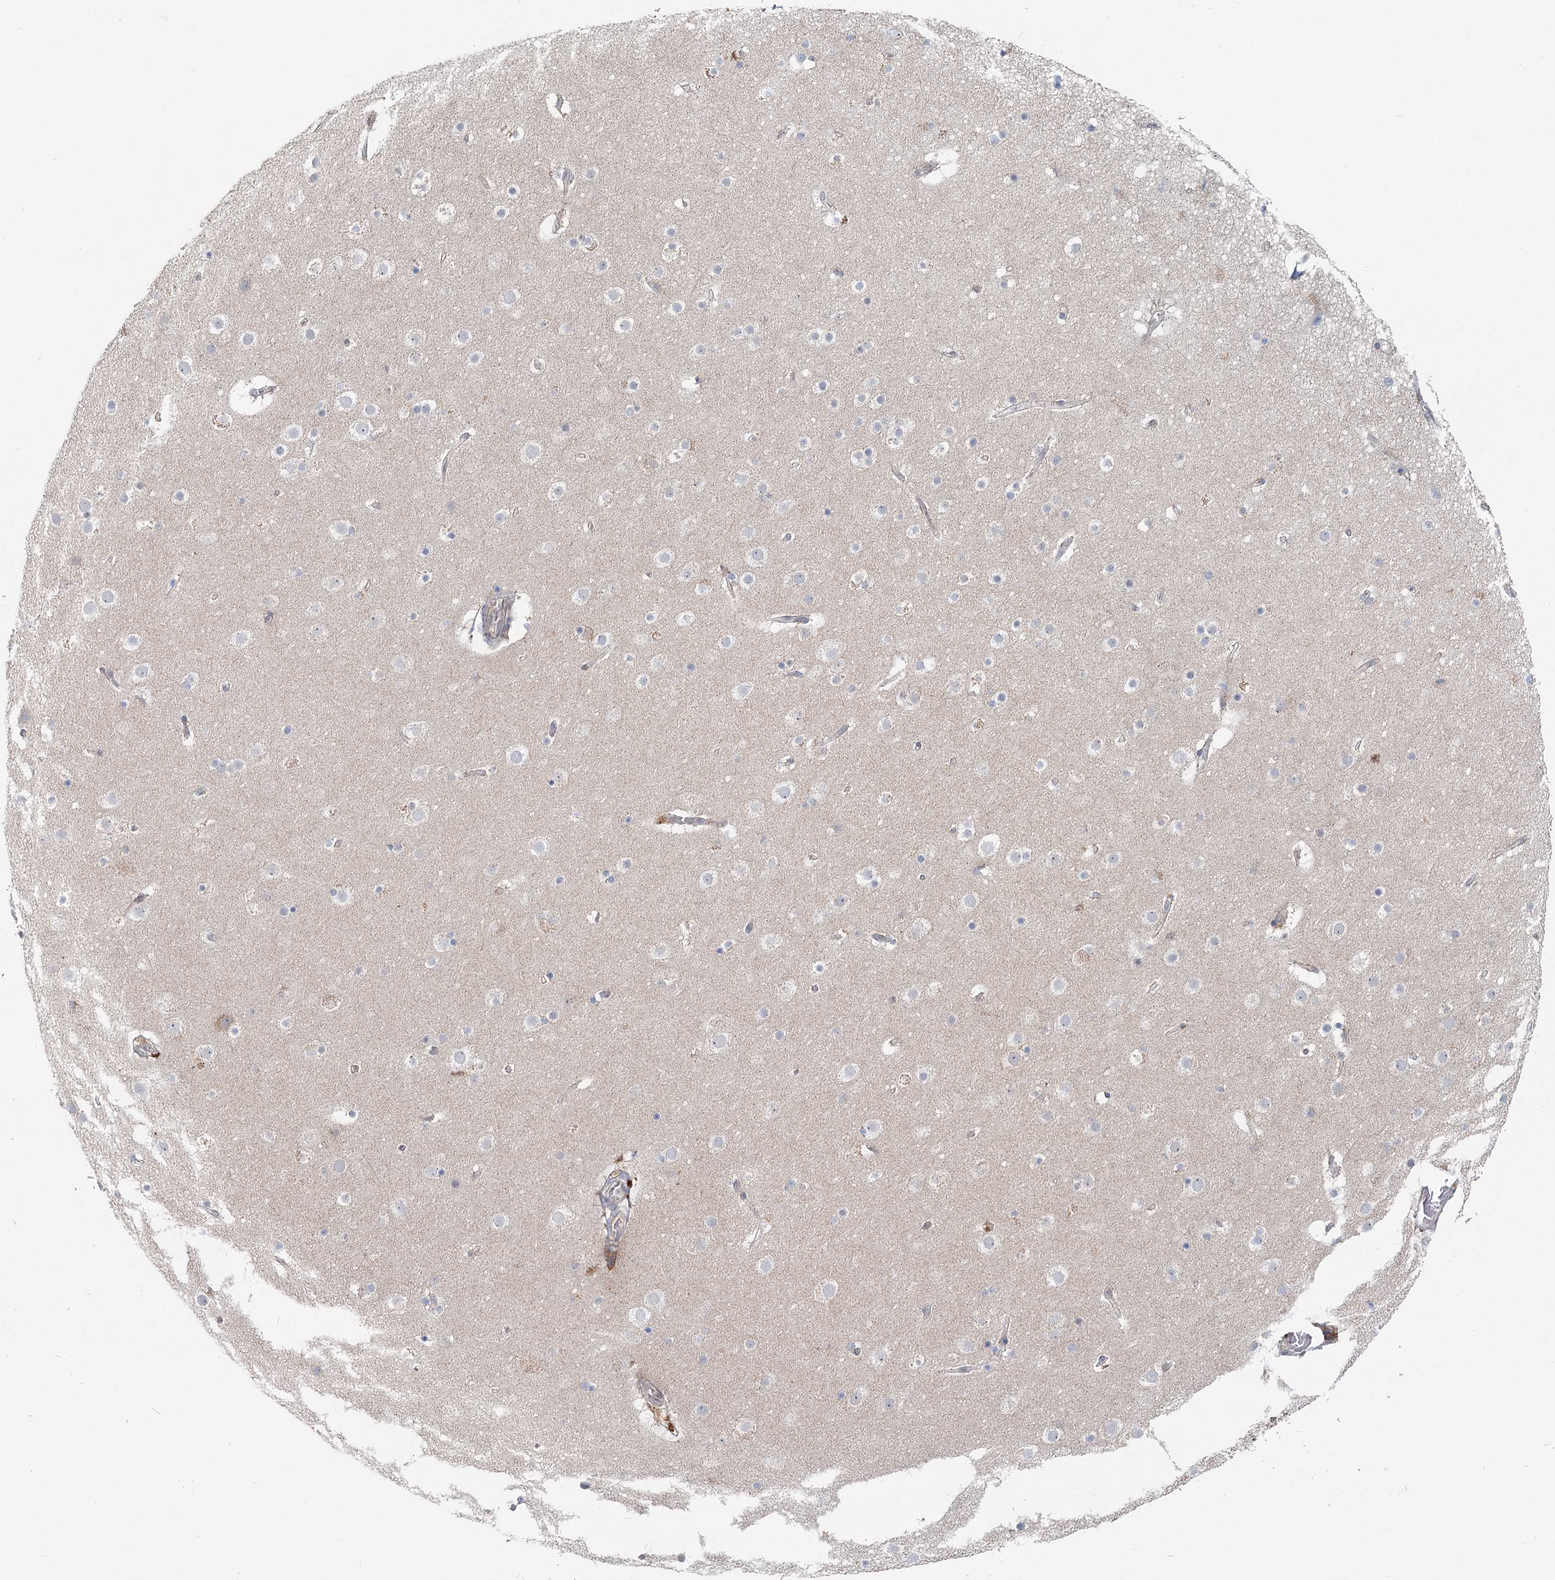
{"staining": {"intensity": "negative", "quantity": "none", "location": "none"}, "tissue": "cerebral cortex", "cell_type": "Endothelial cells", "image_type": "normal", "snomed": [{"axis": "morphology", "description": "Normal tissue, NOS"}, {"axis": "topography", "description": "Cerebral cortex"}], "caption": "This is a image of IHC staining of normal cerebral cortex, which shows no positivity in endothelial cells.", "gene": "THNSL1", "patient": {"sex": "male", "age": 57}}